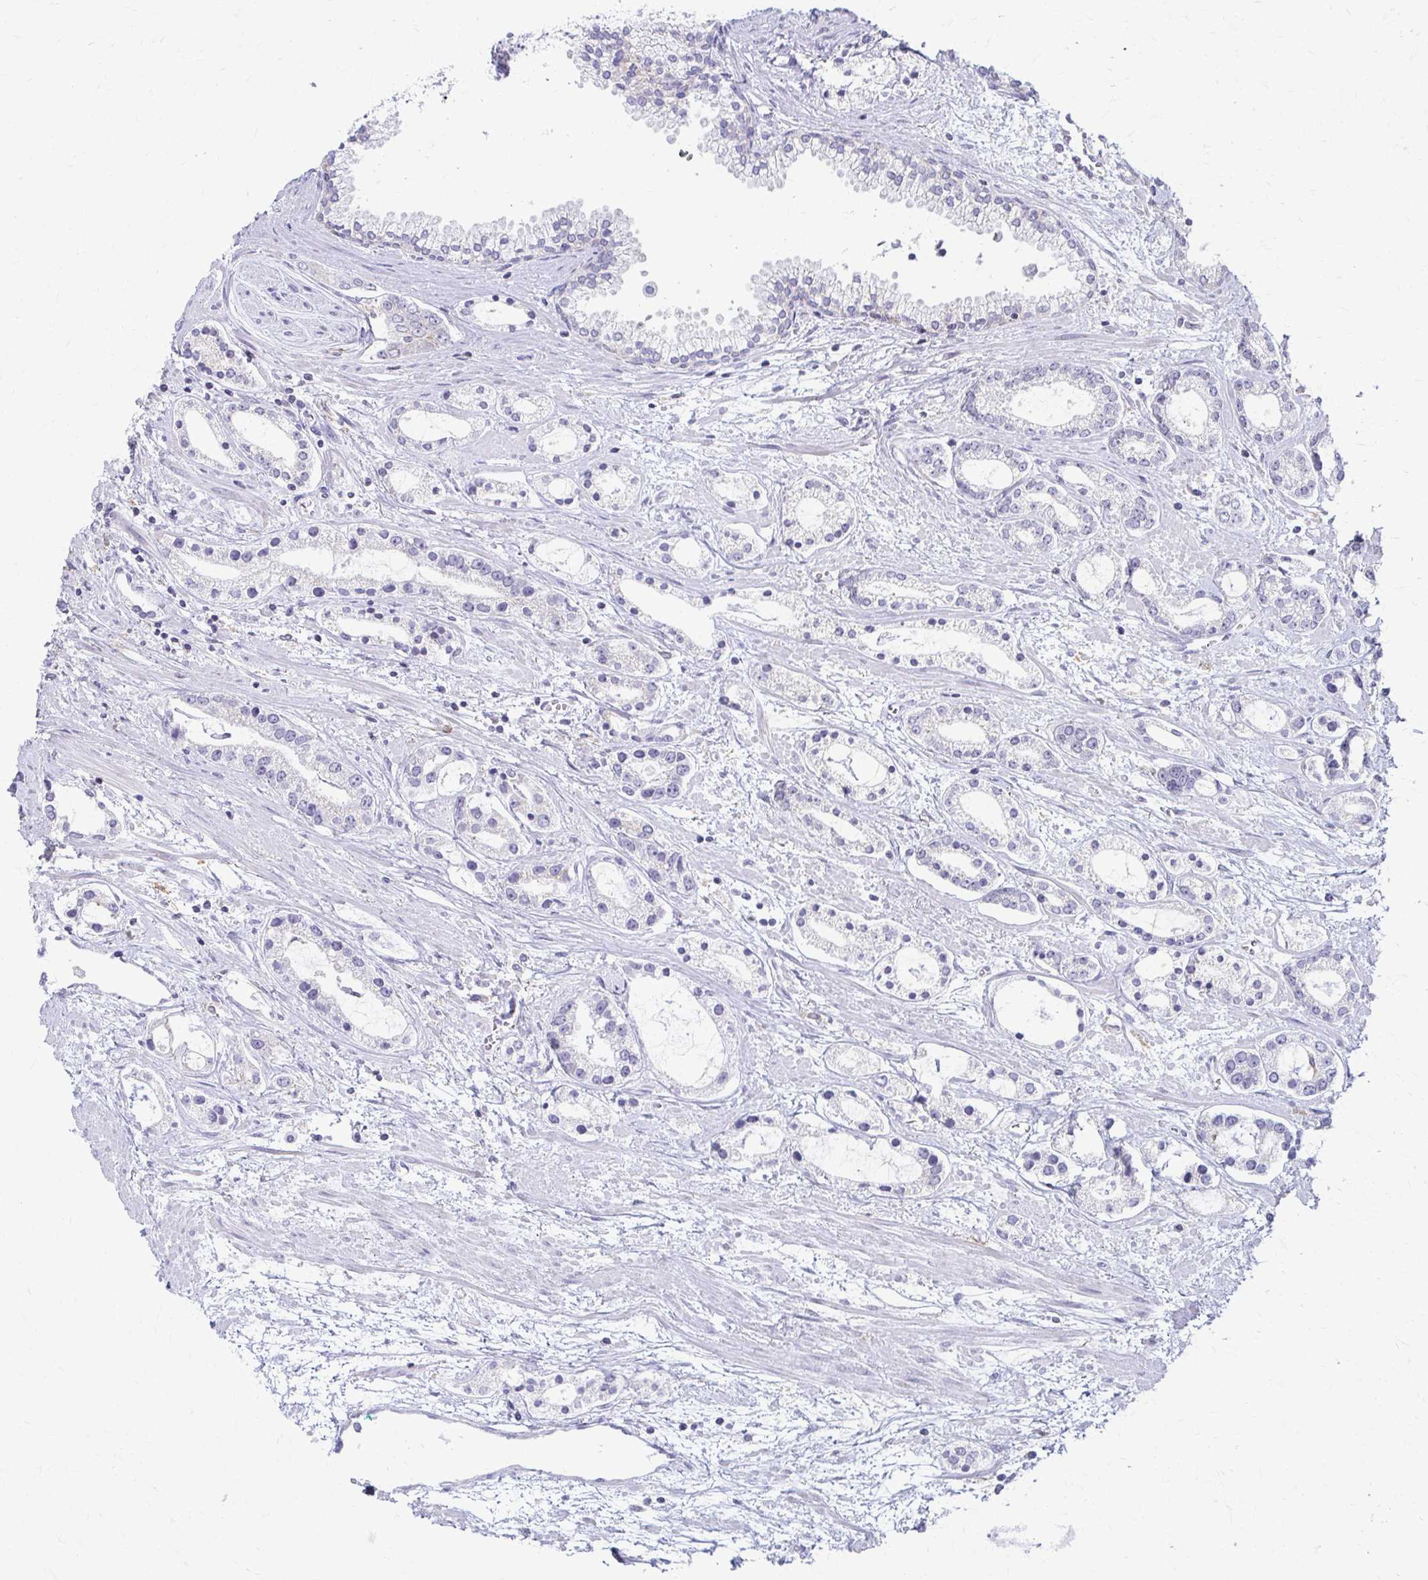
{"staining": {"intensity": "negative", "quantity": "none", "location": "none"}, "tissue": "prostate cancer", "cell_type": "Tumor cells", "image_type": "cancer", "snomed": [{"axis": "morphology", "description": "Adenocarcinoma, Medium grade"}, {"axis": "topography", "description": "Prostate"}], "caption": "Protein analysis of prostate medium-grade adenocarcinoma demonstrates no significant expression in tumor cells. (Stains: DAB immunohistochemistry with hematoxylin counter stain, Microscopy: brightfield microscopy at high magnification).", "gene": "FCGR2B", "patient": {"sex": "male", "age": 57}}